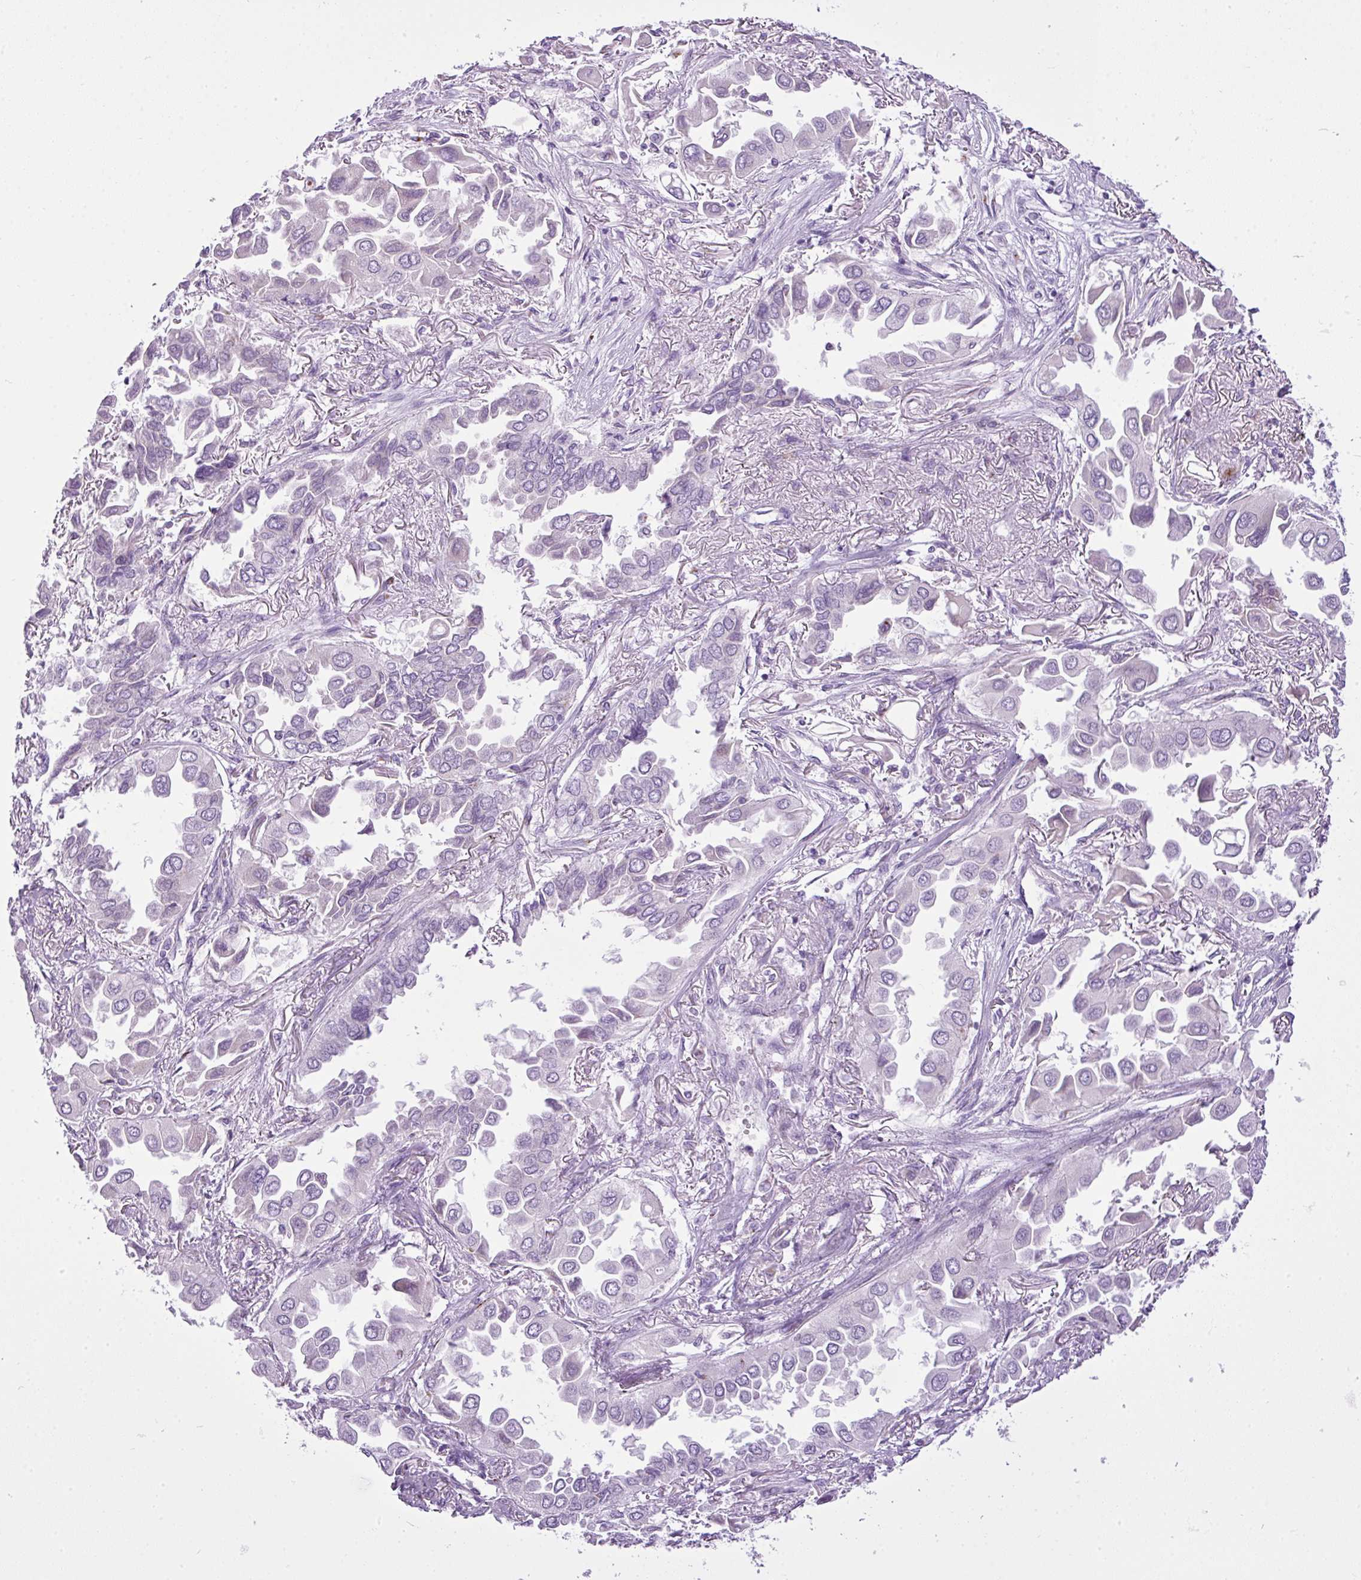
{"staining": {"intensity": "negative", "quantity": "none", "location": "none"}, "tissue": "lung cancer", "cell_type": "Tumor cells", "image_type": "cancer", "snomed": [{"axis": "morphology", "description": "Adenocarcinoma, NOS"}, {"axis": "topography", "description": "Lung"}], "caption": "A photomicrograph of lung adenocarcinoma stained for a protein displays no brown staining in tumor cells.", "gene": "FAM43A", "patient": {"sex": "female", "age": 76}}